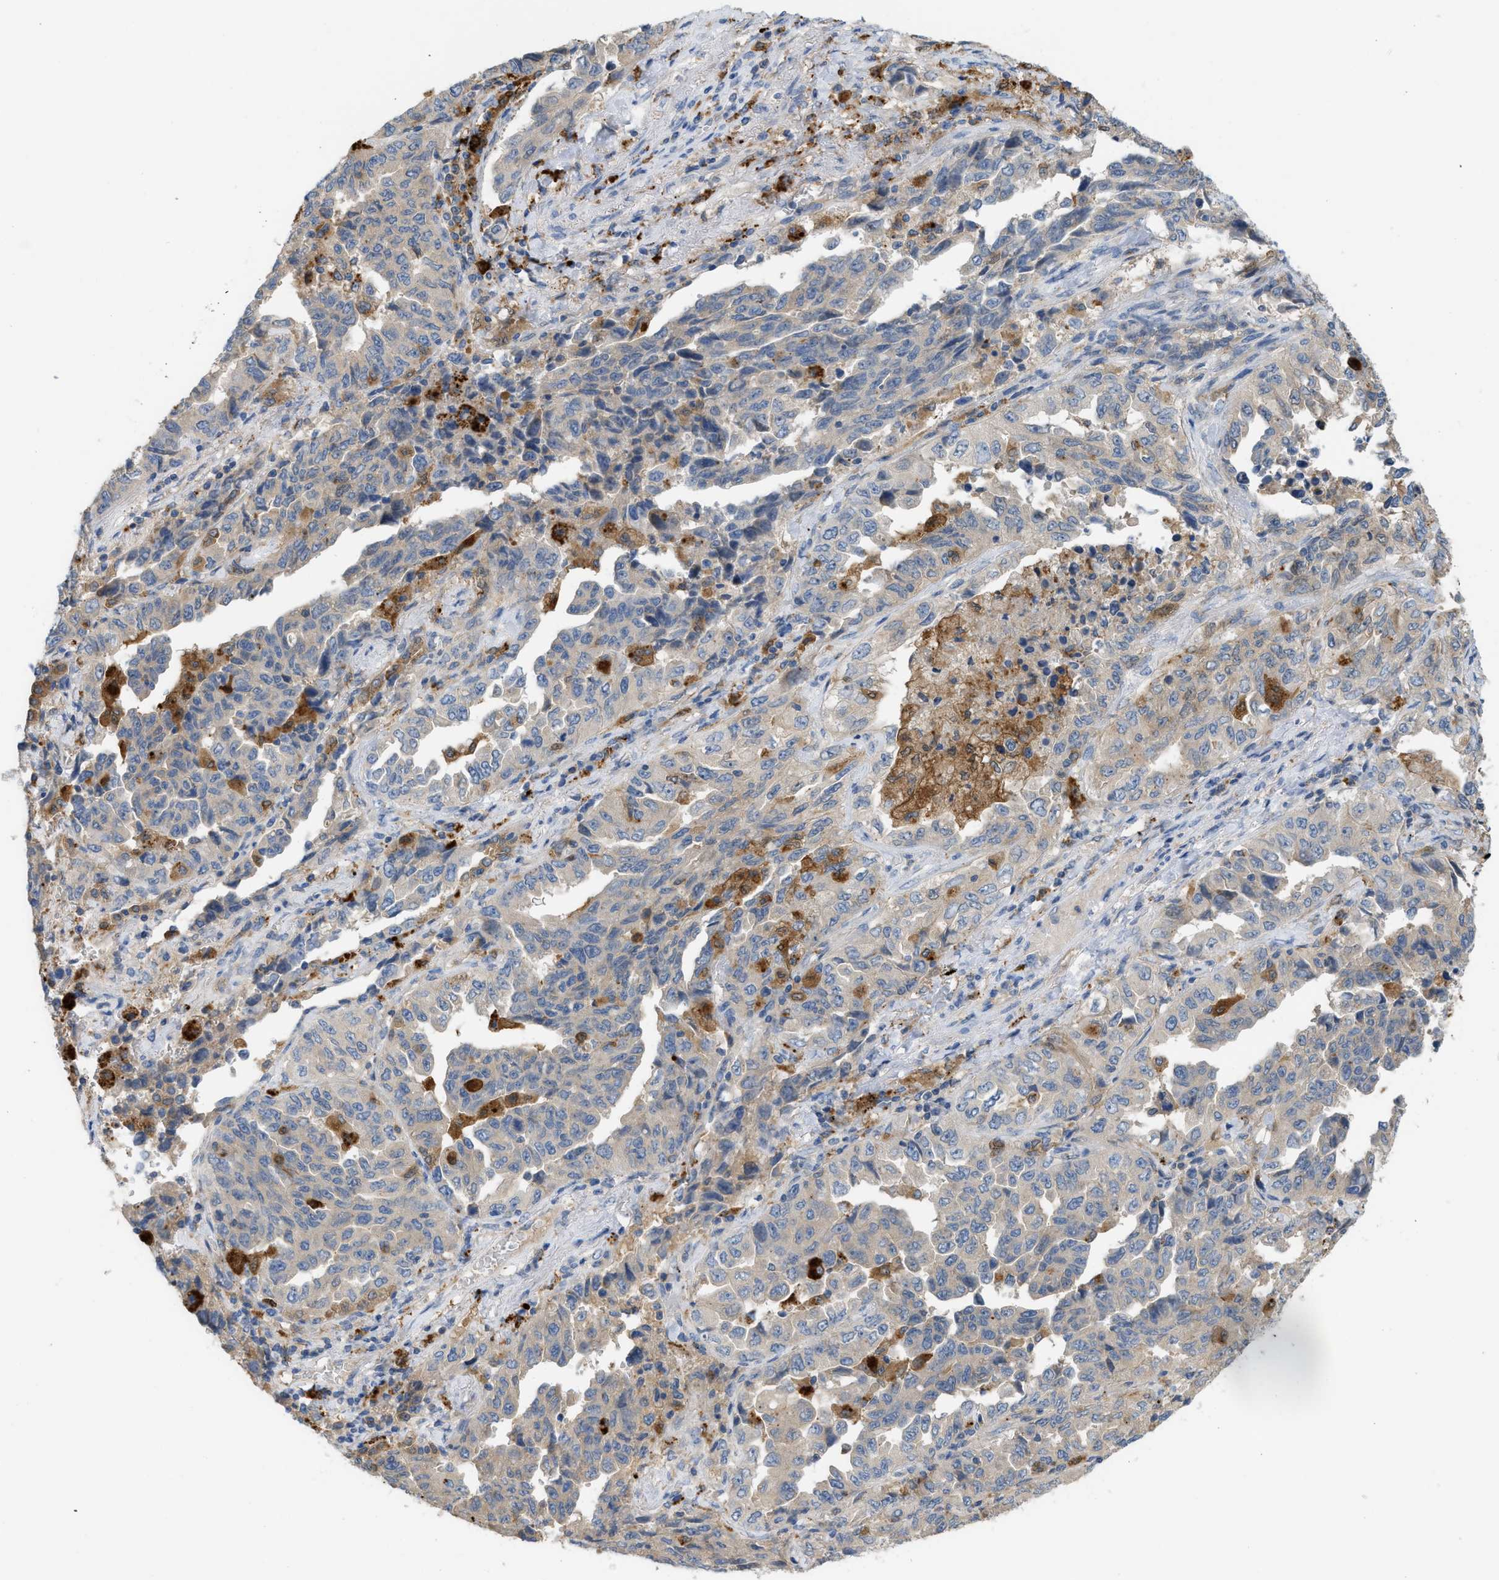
{"staining": {"intensity": "weak", "quantity": ">75%", "location": "cytoplasmic/membranous"}, "tissue": "lung cancer", "cell_type": "Tumor cells", "image_type": "cancer", "snomed": [{"axis": "morphology", "description": "Adenocarcinoma, NOS"}, {"axis": "topography", "description": "Lung"}], "caption": "Protein staining reveals weak cytoplasmic/membranous staining in approximately >75% of tumor cells in lung adenocarcinoma.", "gene": "CSTB", "patient": {"sex": "female", "age": 51}}